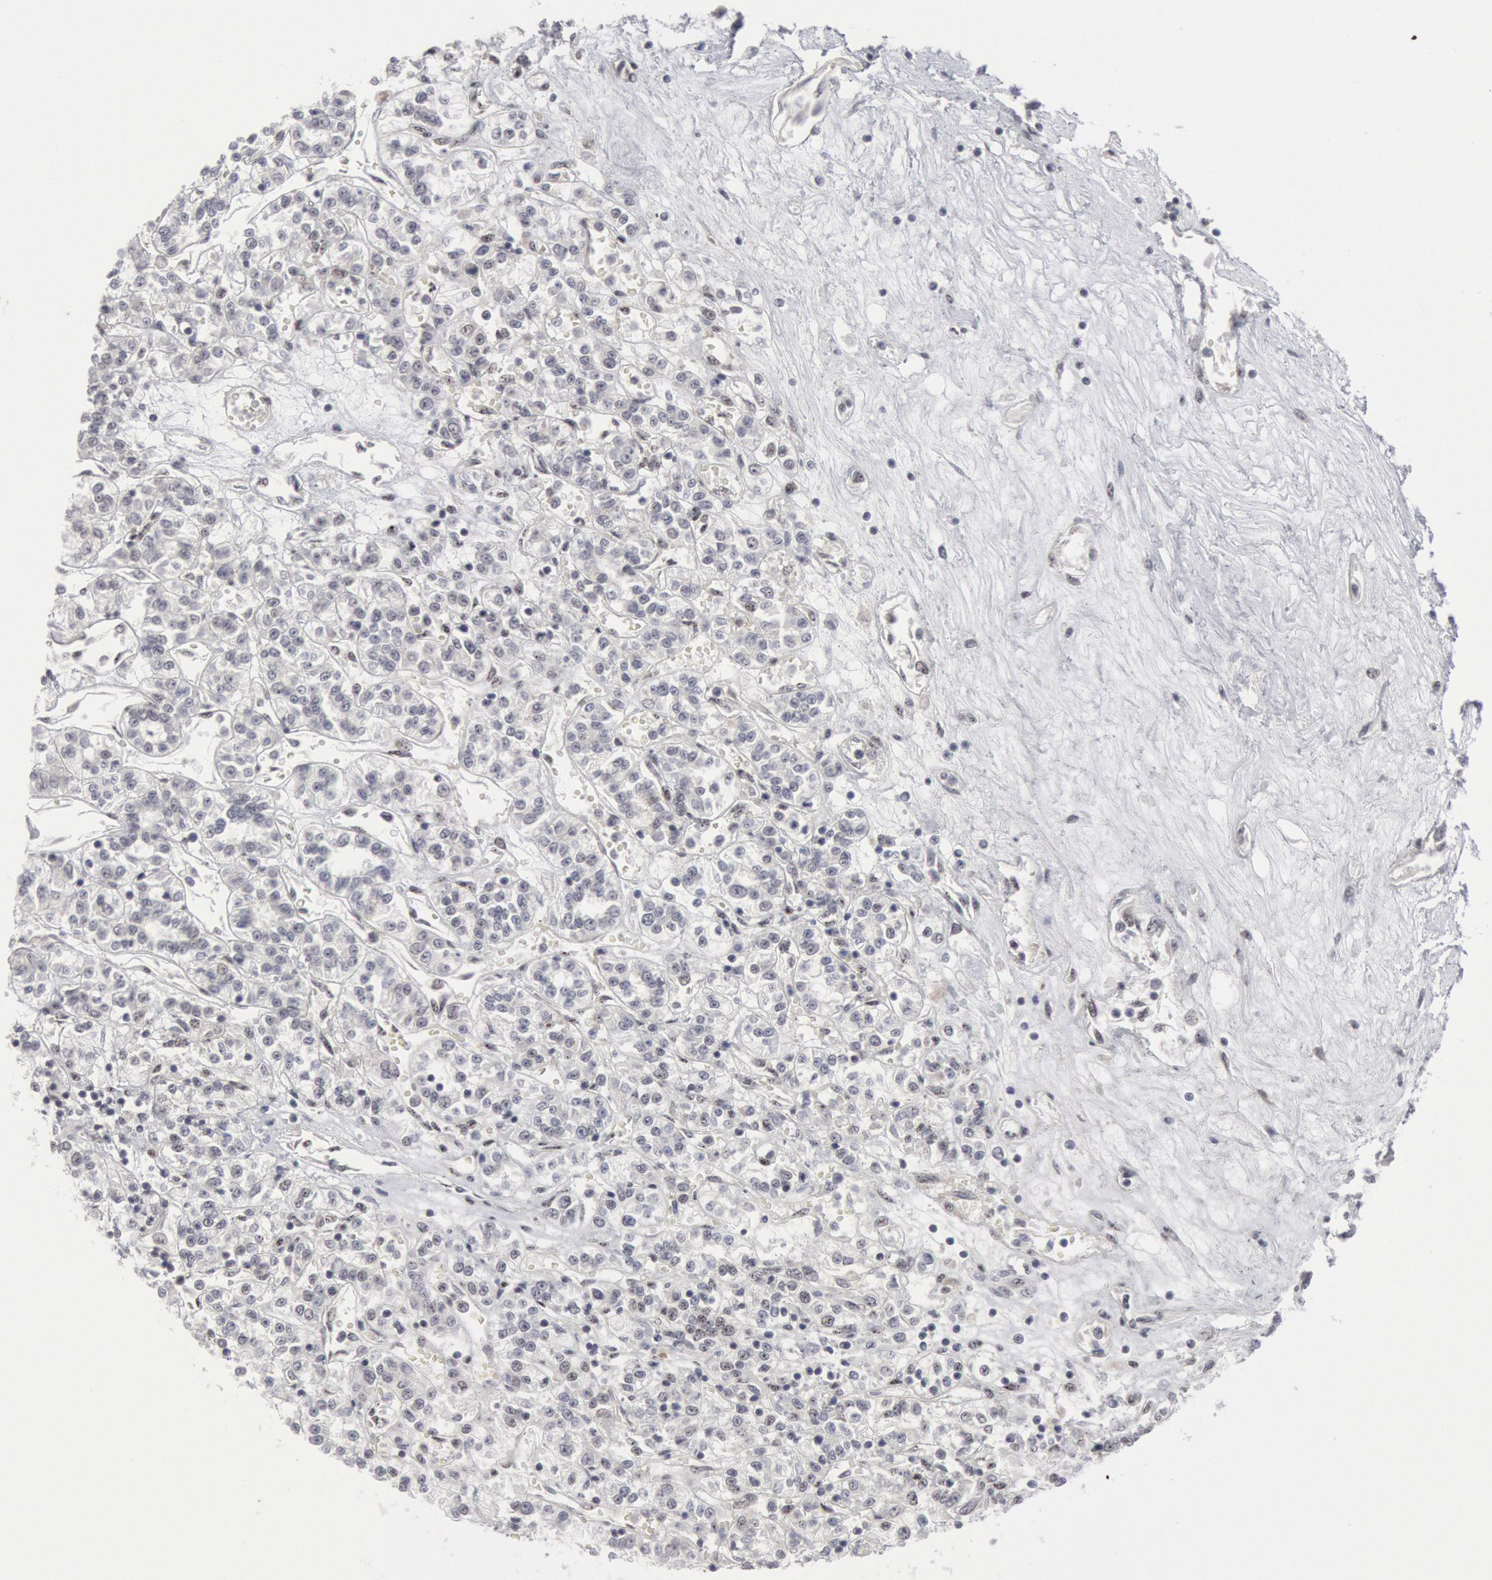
{"staining": {"intensity": "negative", "quantity": "none", "location": "none"}, "tissue": "renal cancer", "cell_type": "Tumor cells", "image_type": "cancer", "snomed": [{"axis": "morphology", "description": "Adenocarcinoma, NOS"}, {"axis": "topography", "description": "Kidney"}], "caption": "Immunohistochemistry histopathology image of neoplastic tissue: renal cancer stained with DAB exhibits no significant protein positivity in tumor cells.", "gene": "FOXO1", "patient": {"sex": "female", "age": 76}}